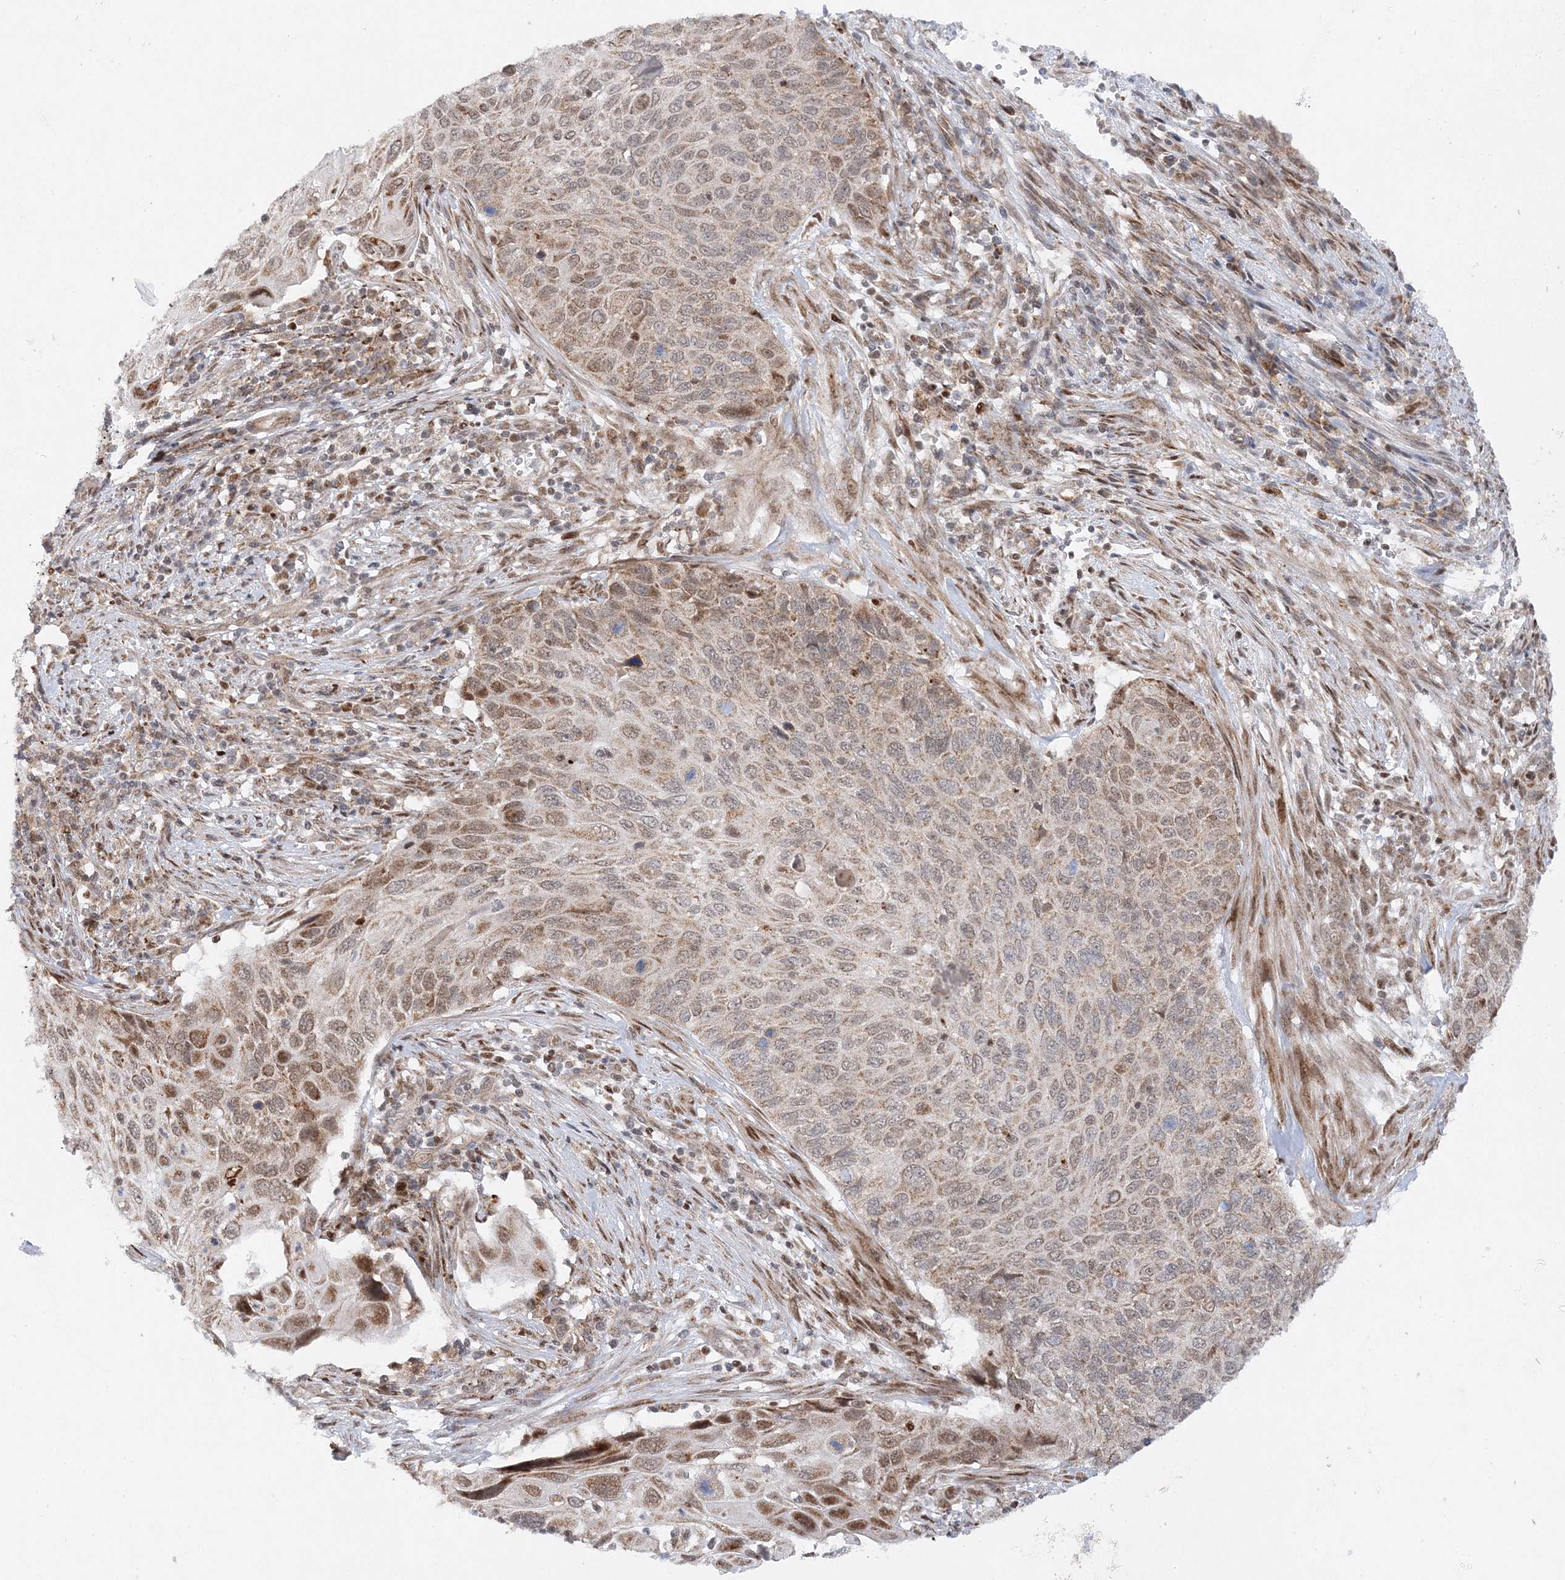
{"staining": {"intensity": "moderate", "quantity": "25%-75%", "location": "cytoplasmic/membranous"}, "tissue": "cervical cancer", "cell_type": "Tumor cells", "image_type": "cancer", "snomed": [{"axis": "morphology", "description": "Squamous cell carcinoma, NOS"}, {"axis": "topography", "description": "Cervix"}], "caption": "Squamous cell carcinoma (cervical) was stained to show a protein in brown. There is medium levels of moderate cytoplasmic/membranous expression in approximately 25%-75% of tumor cells.", "gene": "RAB11FIP2", "patient": {"sex": "female", "age": 70}}